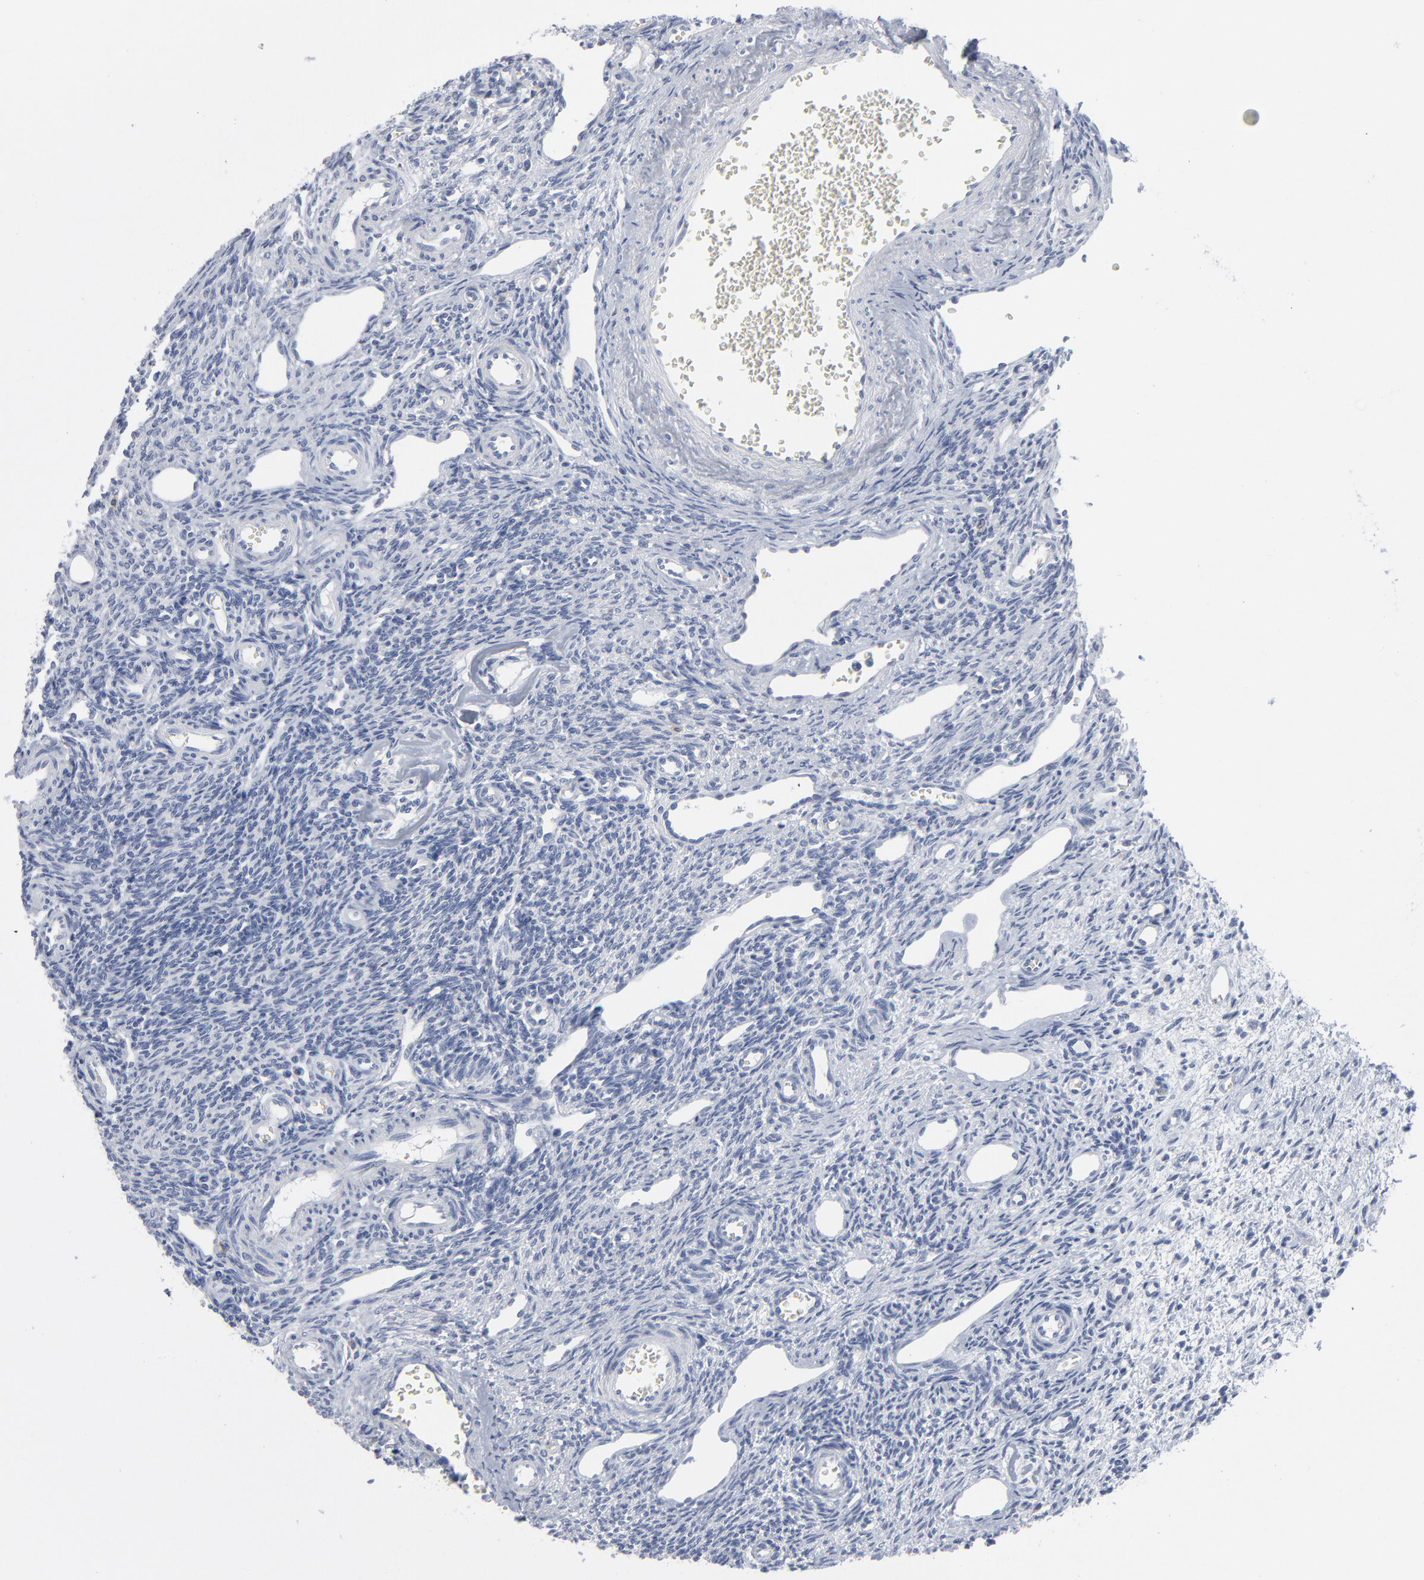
{"staining": {"intensity": "negative", "quantity": "none", "location": "none"}, "tissue": "ovary", "cell_type": "Ovarian stroma cells", "image_type": "normal", "snomed": [{"axis": "morphology", "description": "Normal tissue, NOS"}, {"axis": "topography", "description": "Ovary"}], "caption": "A high-resolution photomicrograph shows IHC staining of normal ovary, which demonstrates no significant expression in ovarian stroma cells.", "gene": "PAGE1", "patient": {"sex": "female", "age": 33}}